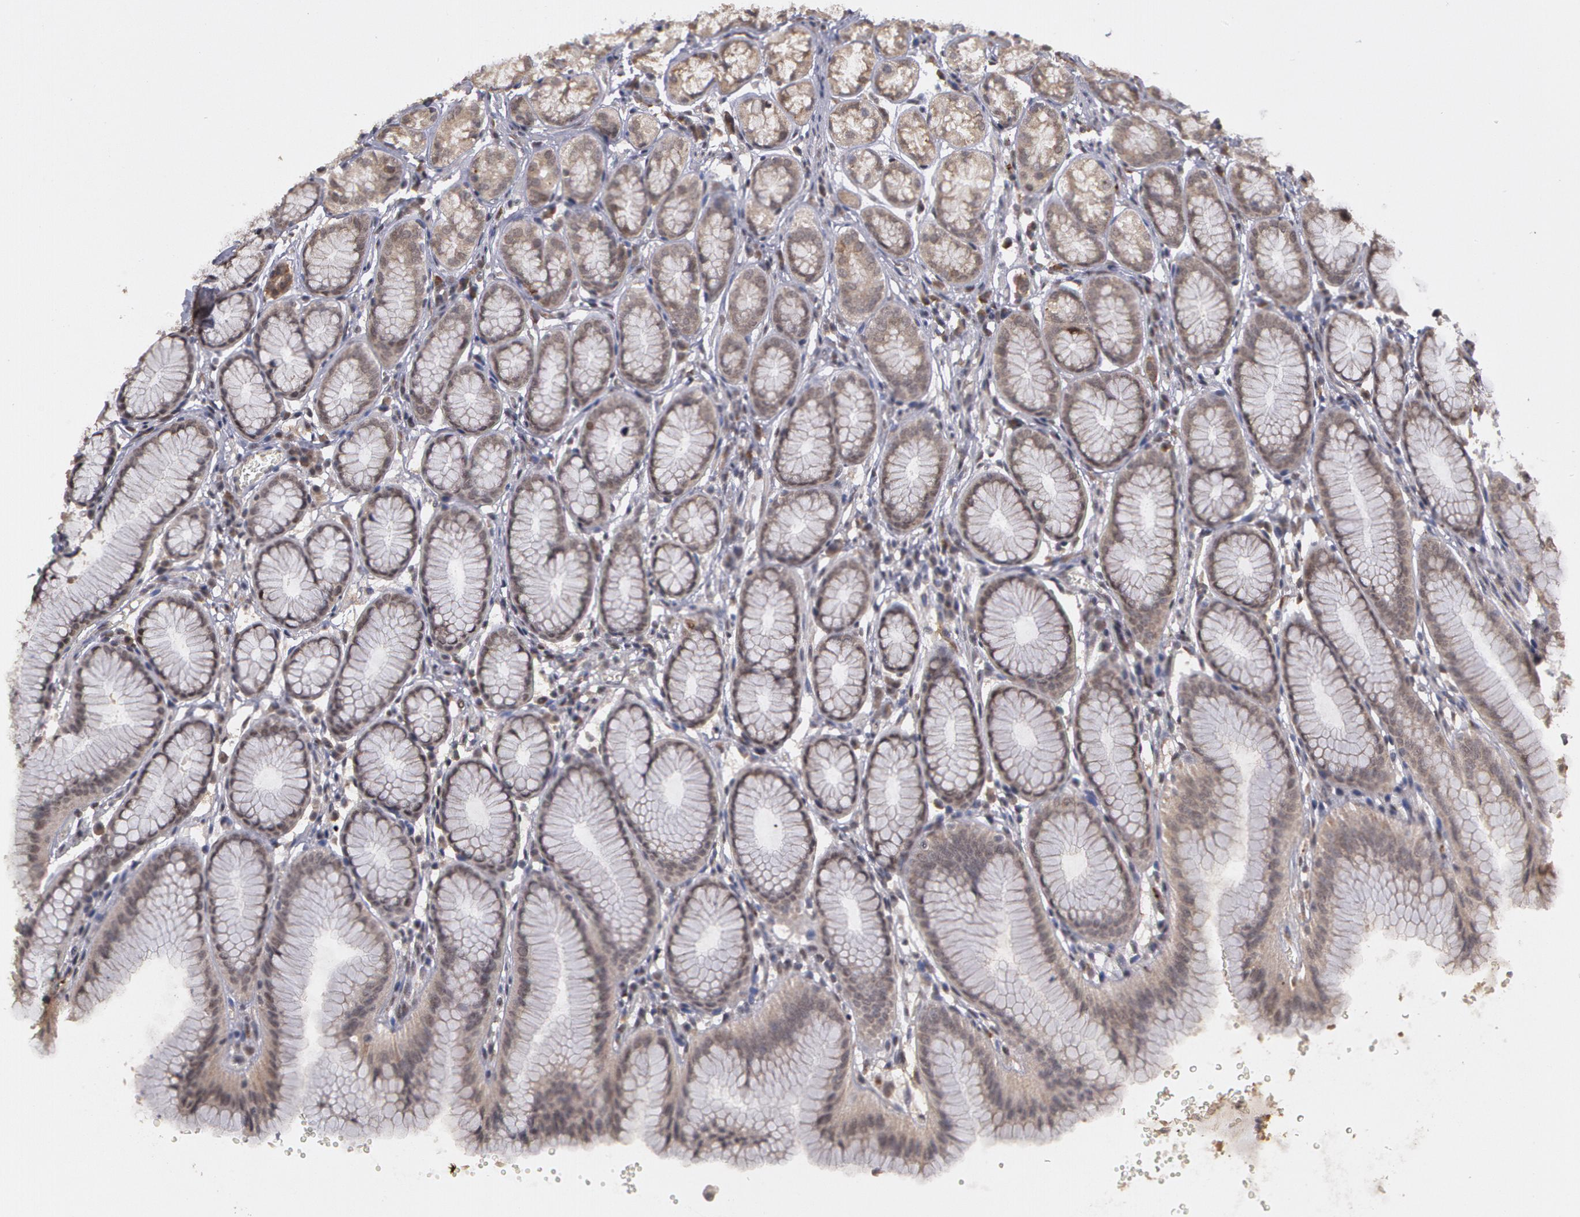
{"staining": {"intensity": "strong", "quantity": ">75%", "location": "cytoplasmic/membranous"}, "tissue": "stomach", "cell_type": "Glandular cells", "image_type": "normal", "snomed": [{"axis": "morphology", "description": "Normal tissue, NOS"}, {"axis": "topography", "description": "Stomach"}], "caption": "Stomach stained with a brown dye demonstrates strong cytoplasmic/membranous positive staining in about >75% of glandular cells.", "gene": "GLIS1", "patient": {"sex": "male", "age": 42}}